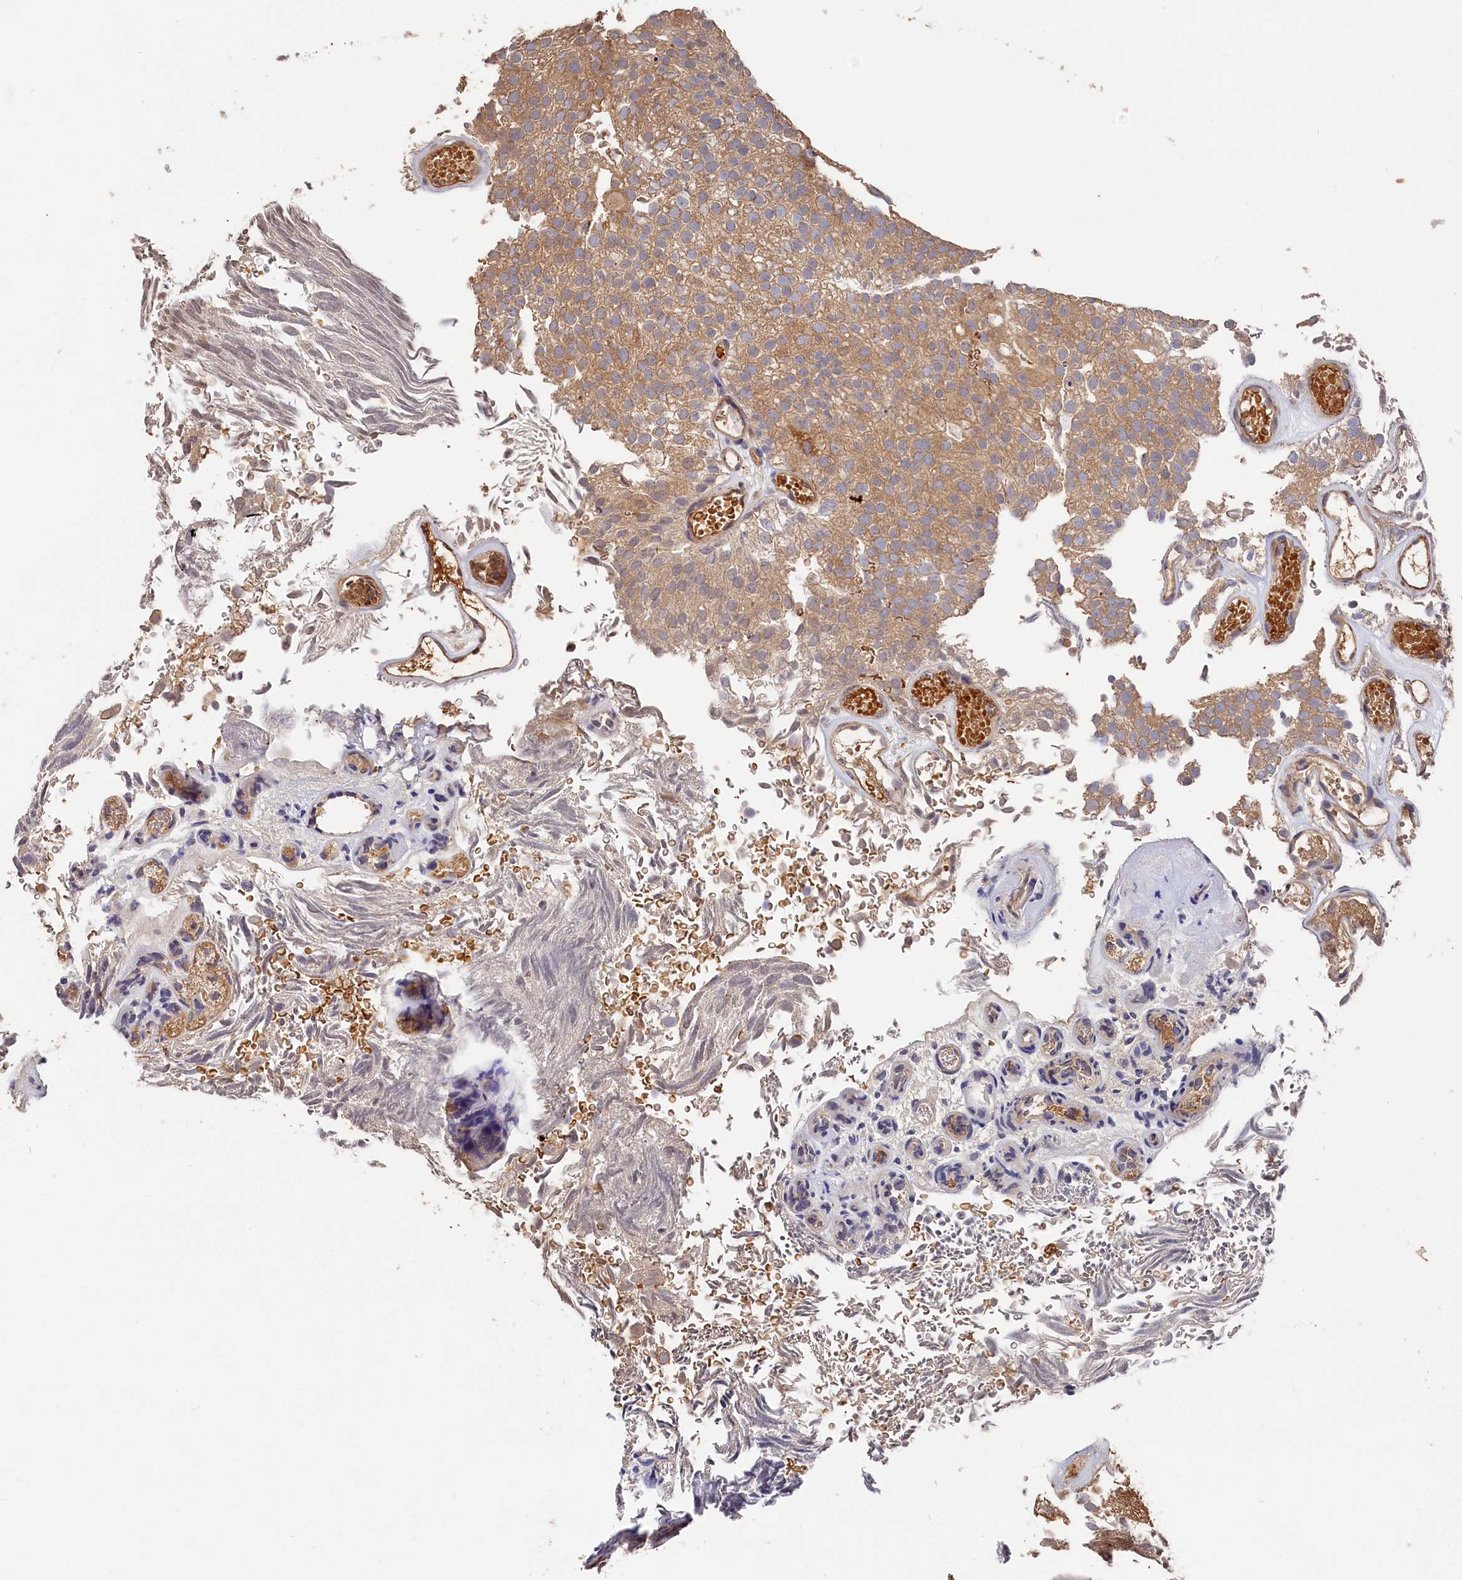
{"staining": {"intensity": "moderate", "quantity": ">75%", "location": "cytoplasmic/membranous"}, "tissue": "urothelial cancer", "cell_type": "Tumor cells", "image_type": "cancer", "snomed": [{"axis": "morphology", "description": "Urothelial carcinoma, Low grade"}, {"axis": "topography", "description": "Urinary bladder"}], "caption": "Low-grade urothelial carcinoma stained with IHC displays moderate cytoplasmic/membranous positivity in about >75% of tumor cells. Using DAB (3,3'-diaminobenzidine) (brown) and hematoxylin (blue) stains, captured at high magnification using brightfield microscopy.", "gene": "DHRS11", "patient": {"sex": "male", "age": 78}}